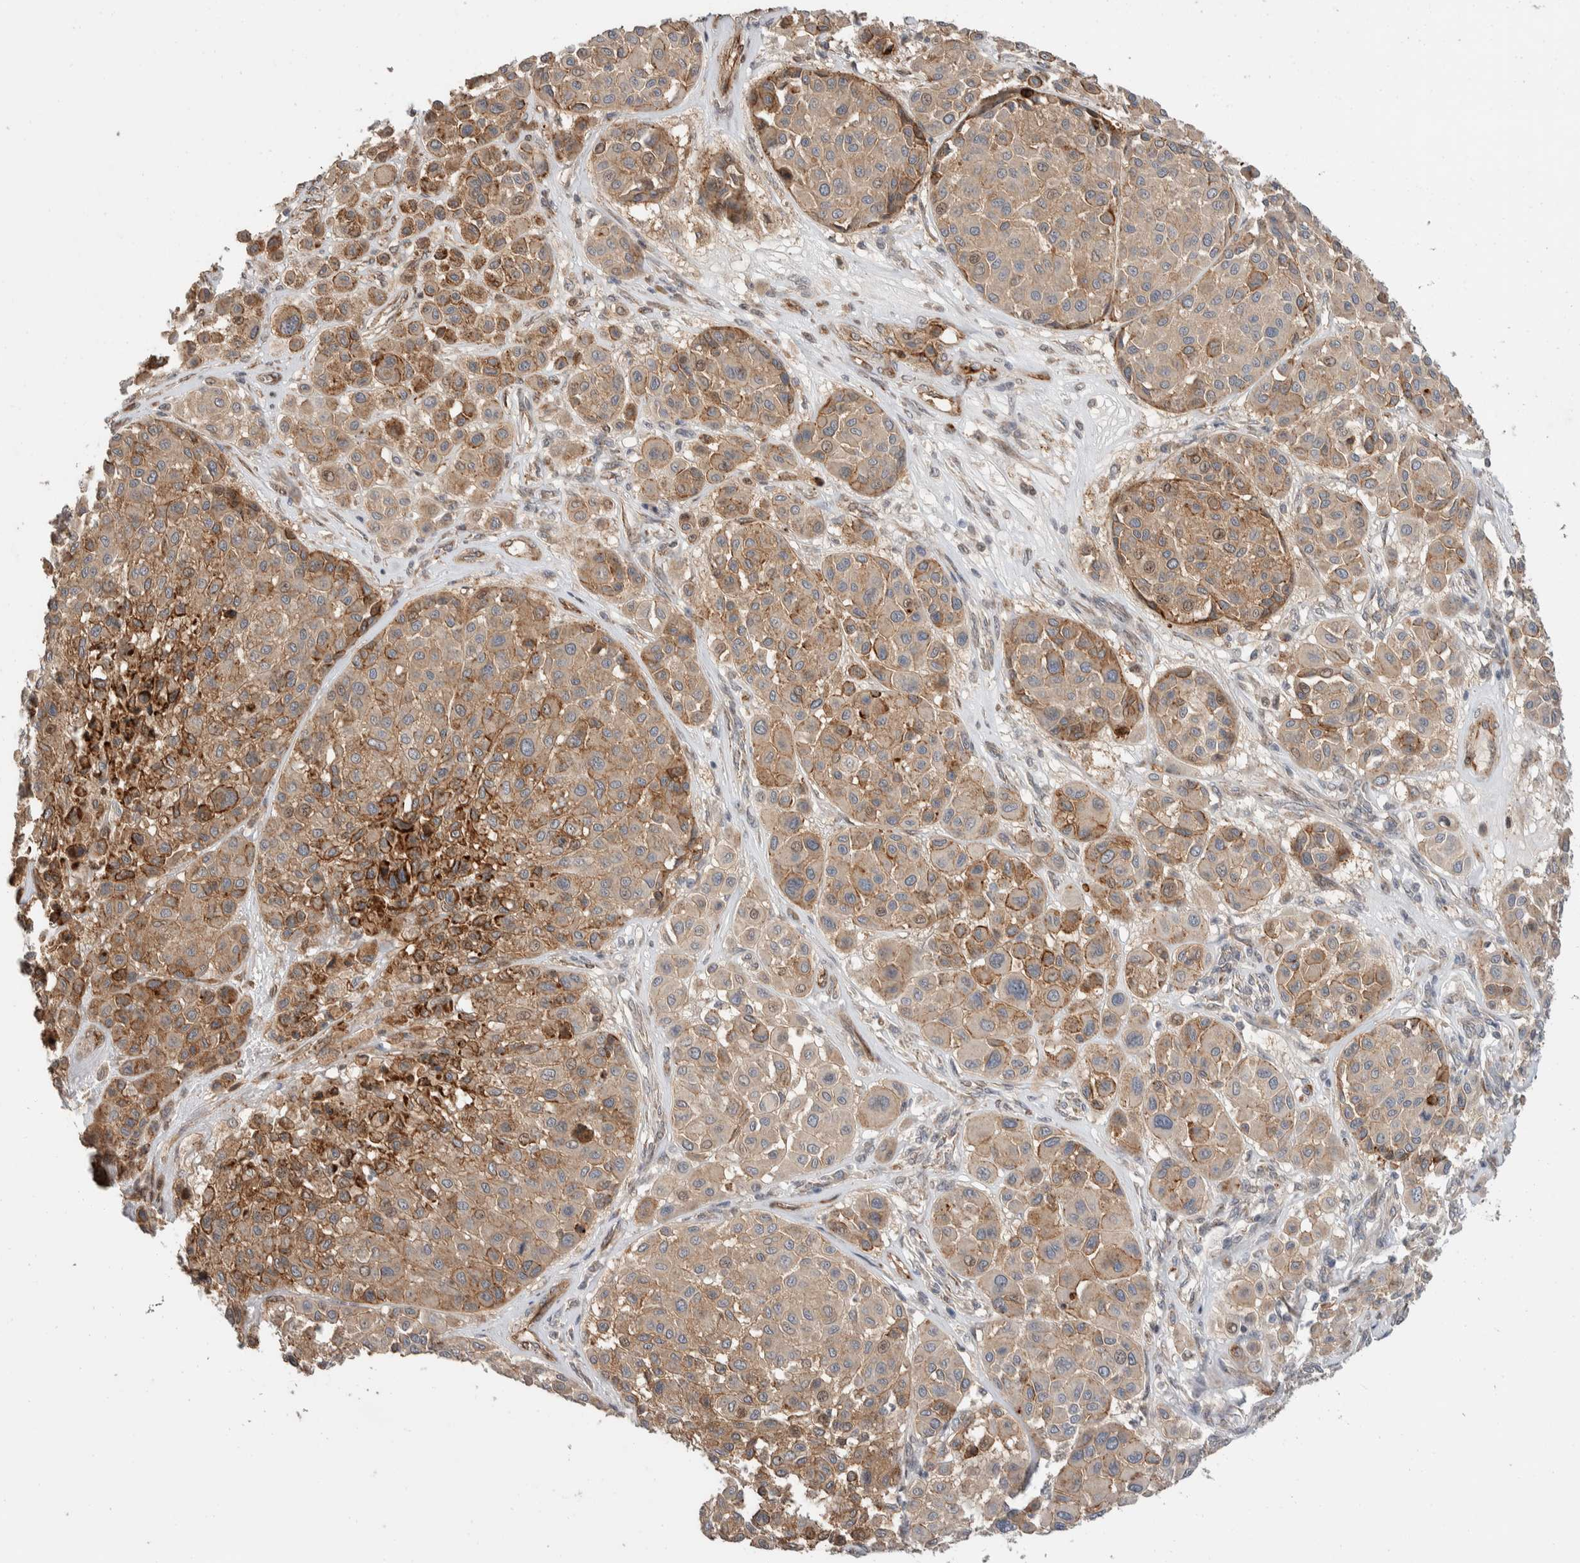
{"staining": {"intensity": "moderate", "quantity": ">75%", "location": "cytoplasmic/membranous"}, "tissue": "melanoma", "cell_type": "Tumor cells", "image_type": "cancer", "snomed": [{"axis": "morphology", "description": "Malignant melanoma, Metastatic site"}, {"axis": "topography", "description": "Soft tissue"}], "caption": "Moderate cytoplasmic/membranous protein positivity is identified in approximately >75% of tumor cells in malignant melanoma (metastatic site). The staining was performed using DAB (3,3'-diaminobenzidine), with brown indicating positive protein expression. Nuclei are stained blue with hematoxylin.", "gene": "ERC1", "patient": {"sex": "male", "age": 41}}